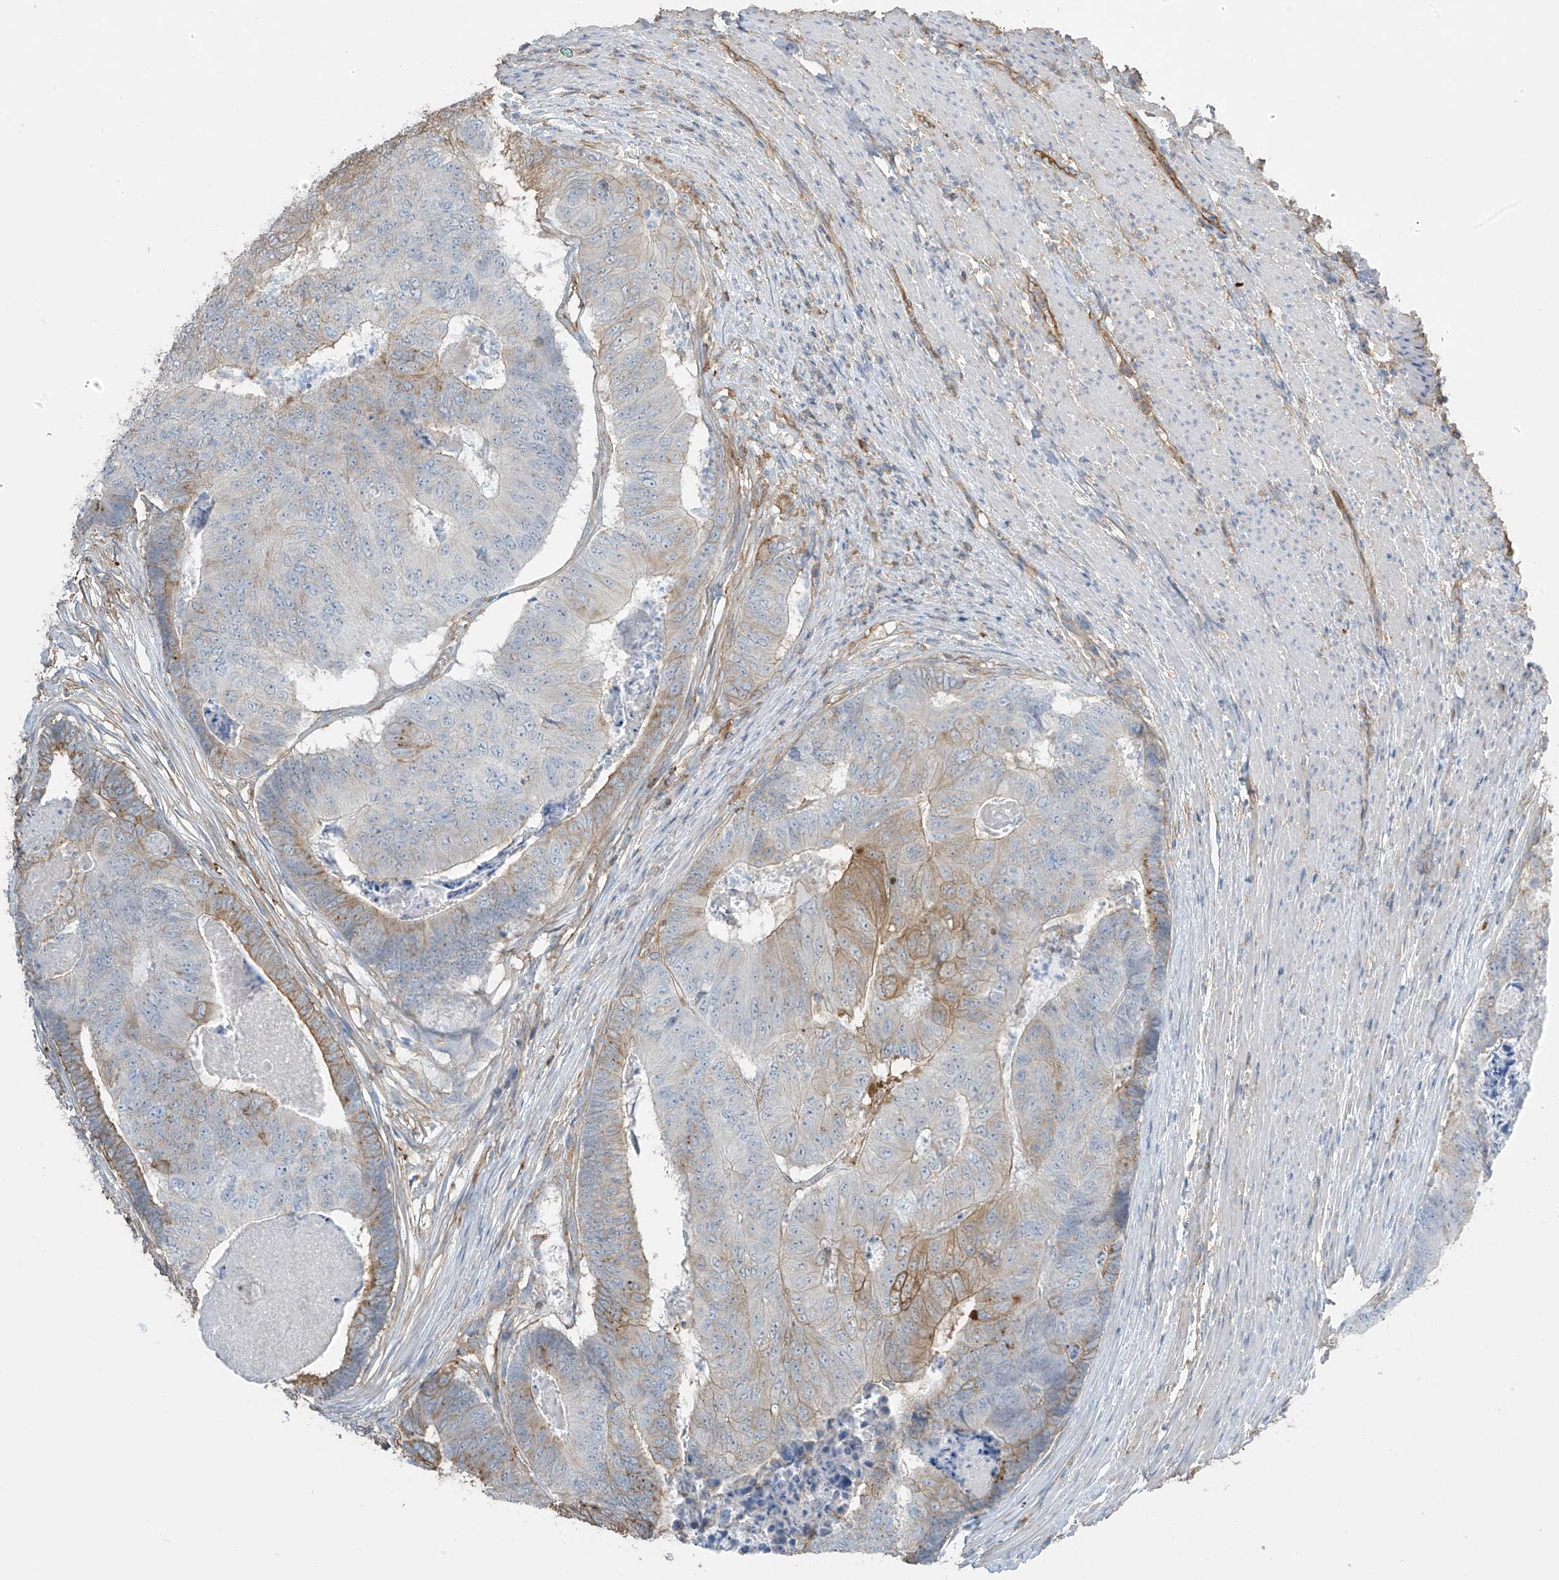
{"staining": {"intensity": "moderate", "quantity": "<25%", "location": "cytoplasmic/membranous"}, "tissue": "colorectal cancer", "cell_type": "Tumor cells", "image_type": "cancer", "snomed": [{"axis": "morphology", "description": "Adenocarcinoma, NOS"}, {"axis": "topography", "description": "Colon"}], "caption": "This photomicrograph displays IHC staining of human colorectal cancer (adenocarcinoma), with low moderate cytoplasmic/membranous expression in about <25% of tumor cells.", "gene": "ZNF846", "patient": {"sex": "female", "age": 67}}